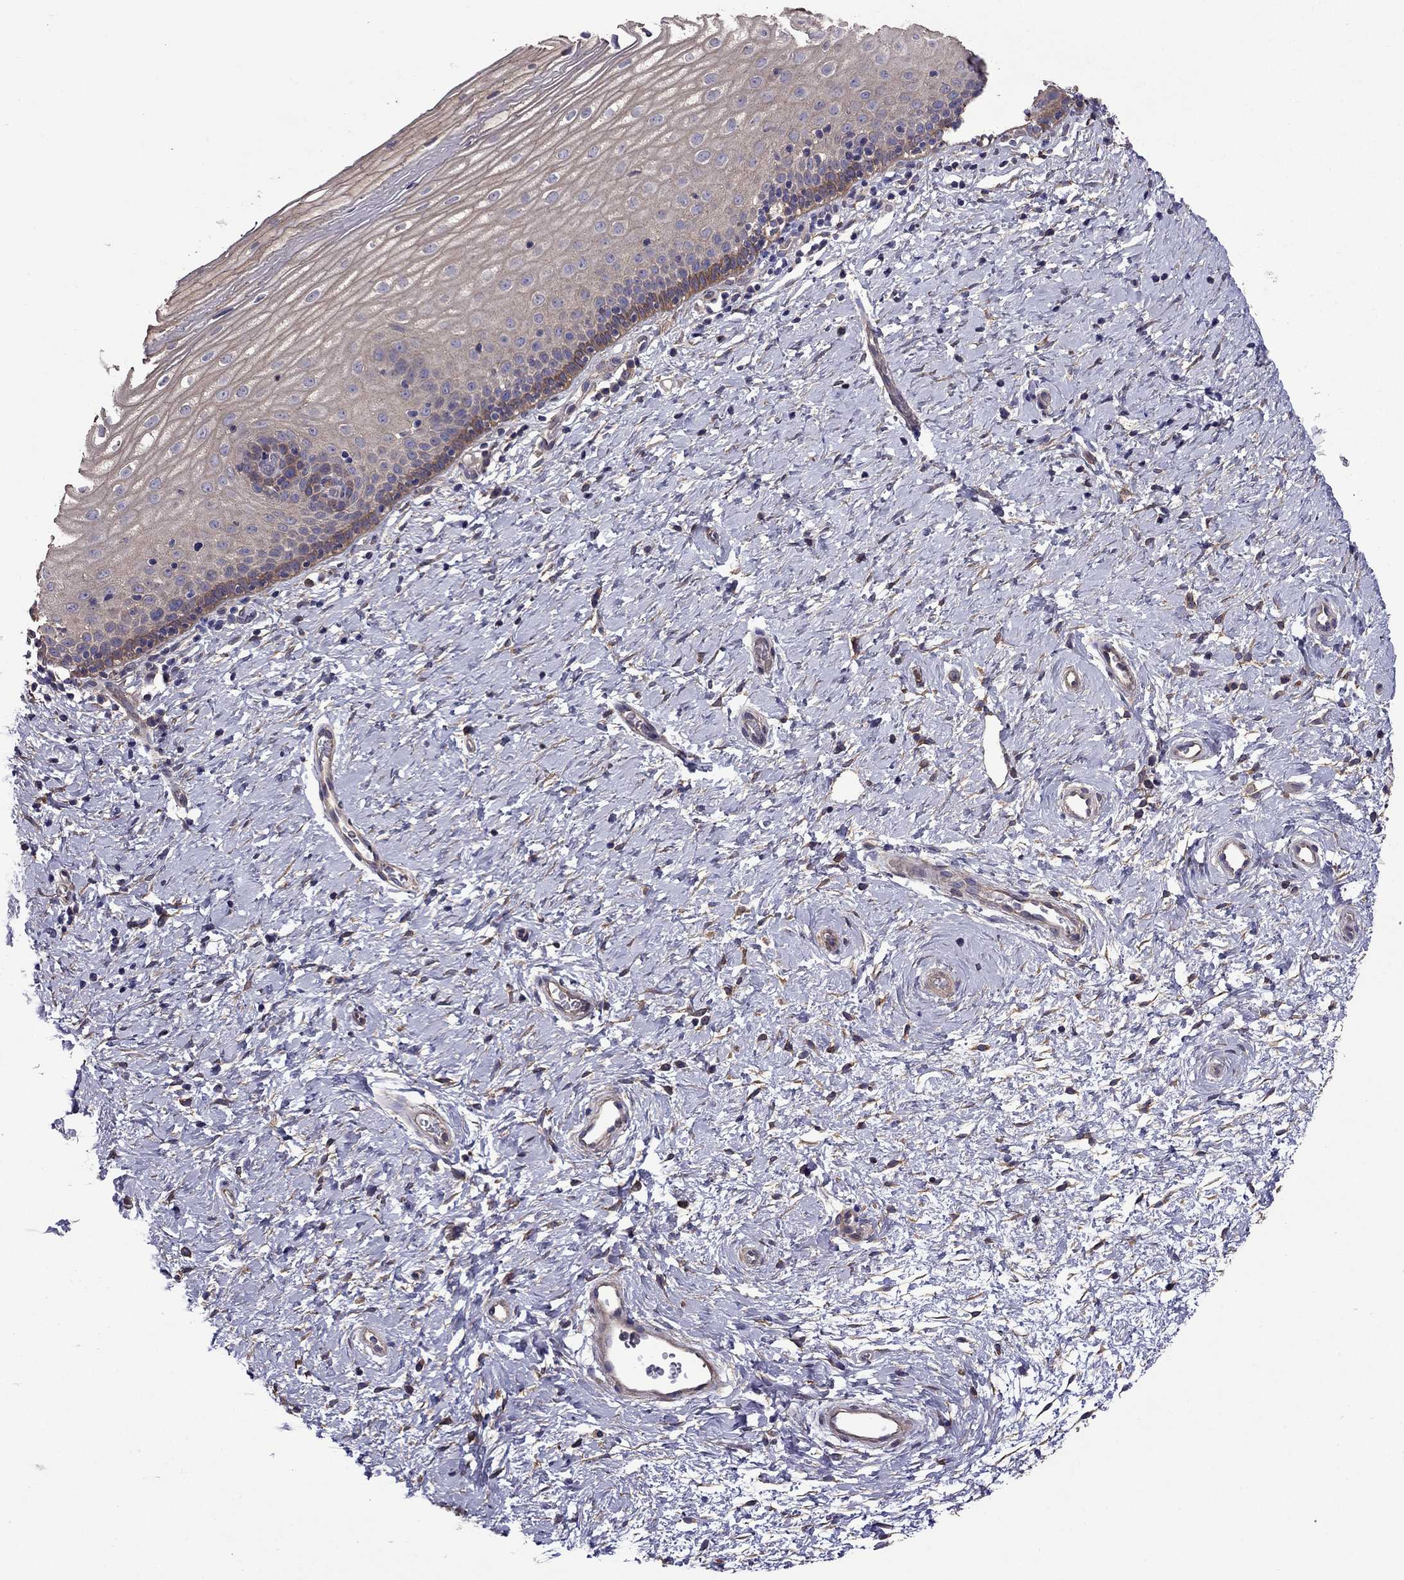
{"staining": {"intensity": "weak", "quantity": "25%-75%", "location": "cytoplasmic/membranous"}, "tissue": "cervix", "cell_type": "Glandular cells", "image_type": "normal", "snomed": [{"axis": "morphology", "description": "Normal tissue, NOS"}, {"axis": "topography", "description": "Cervix"}], "caption": "The histopathology image displays immunohistochemical staining of unremarkable cervix. There is weak cytoplasmic/membranous positivity is appreciated in approximately 25%-75% of glandular cells.", "gene": "ITGB1", "patient": {"sex": "female", "age": 37}}